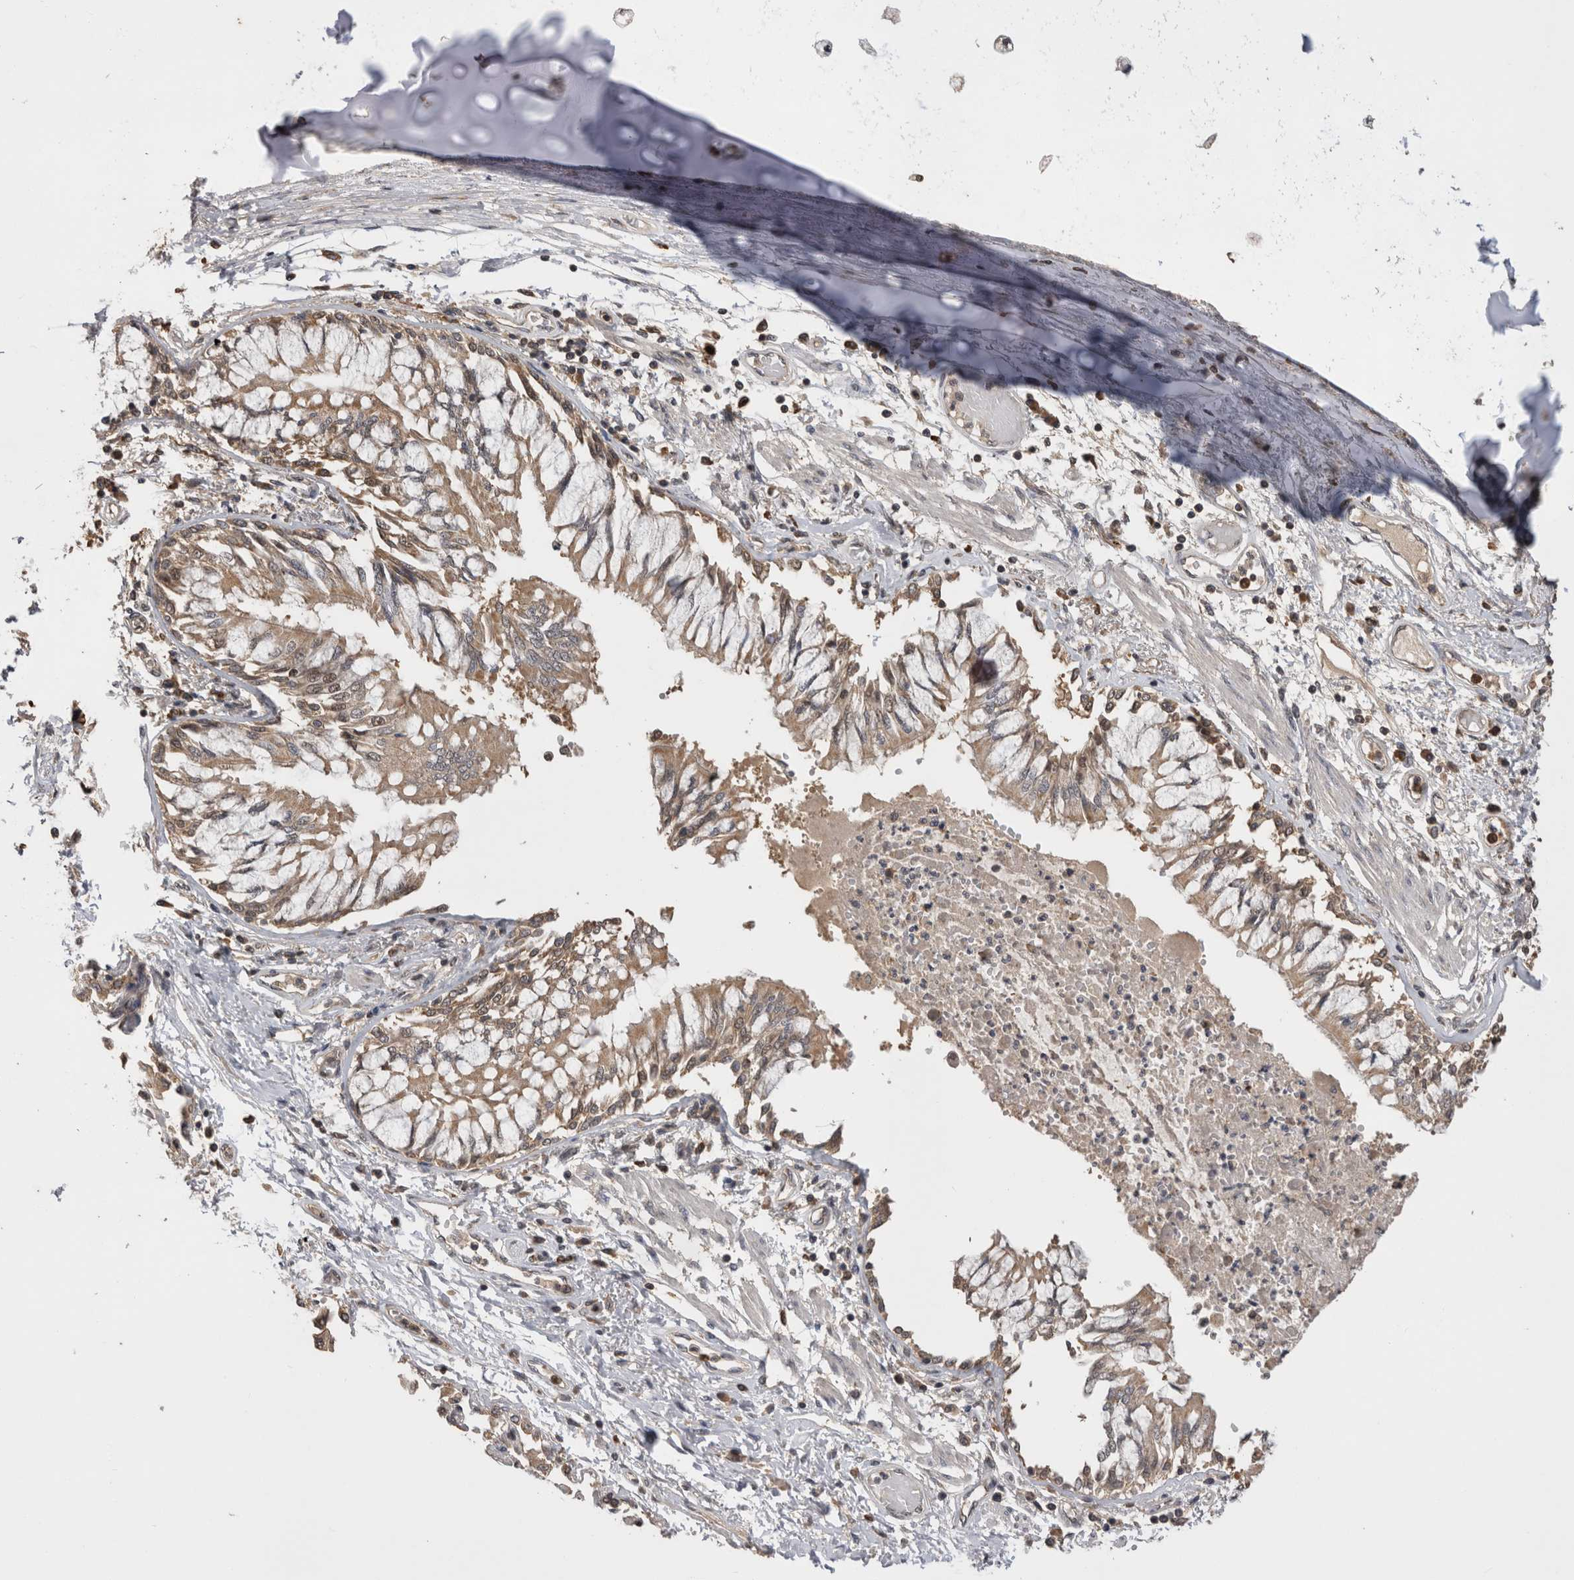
{"staining": {"intensity": "weak", "quantity": ">75%", "location": "cytoplasmic/membranous"}, "tissue": "bronchus", "cell_type": "Respiratory epithelial cells", "image_type": "normal", "snomed": [{"axis": "morphology", "description": "Normal tissue, NOS"}, {"axis": "topography", "description": "Cartilage tissue"}, {"axis": "topography", "description": "Bronchus"}, {"axis": "topography", "description": "Lung"}], "caption": "The histopathology image displays staining of normal bronchus, revealing weak cytoplasmic/membranous protein expression (brown color) within respiratory epithelial cells. The staining was performed using DAB (3,3'-diaminobenzidine), with brown indicating positive protein expression. Nuclei are stained blue with hematoxylin.", "gene": "PREP", "patient": {"sex": "female", "age": 49}}